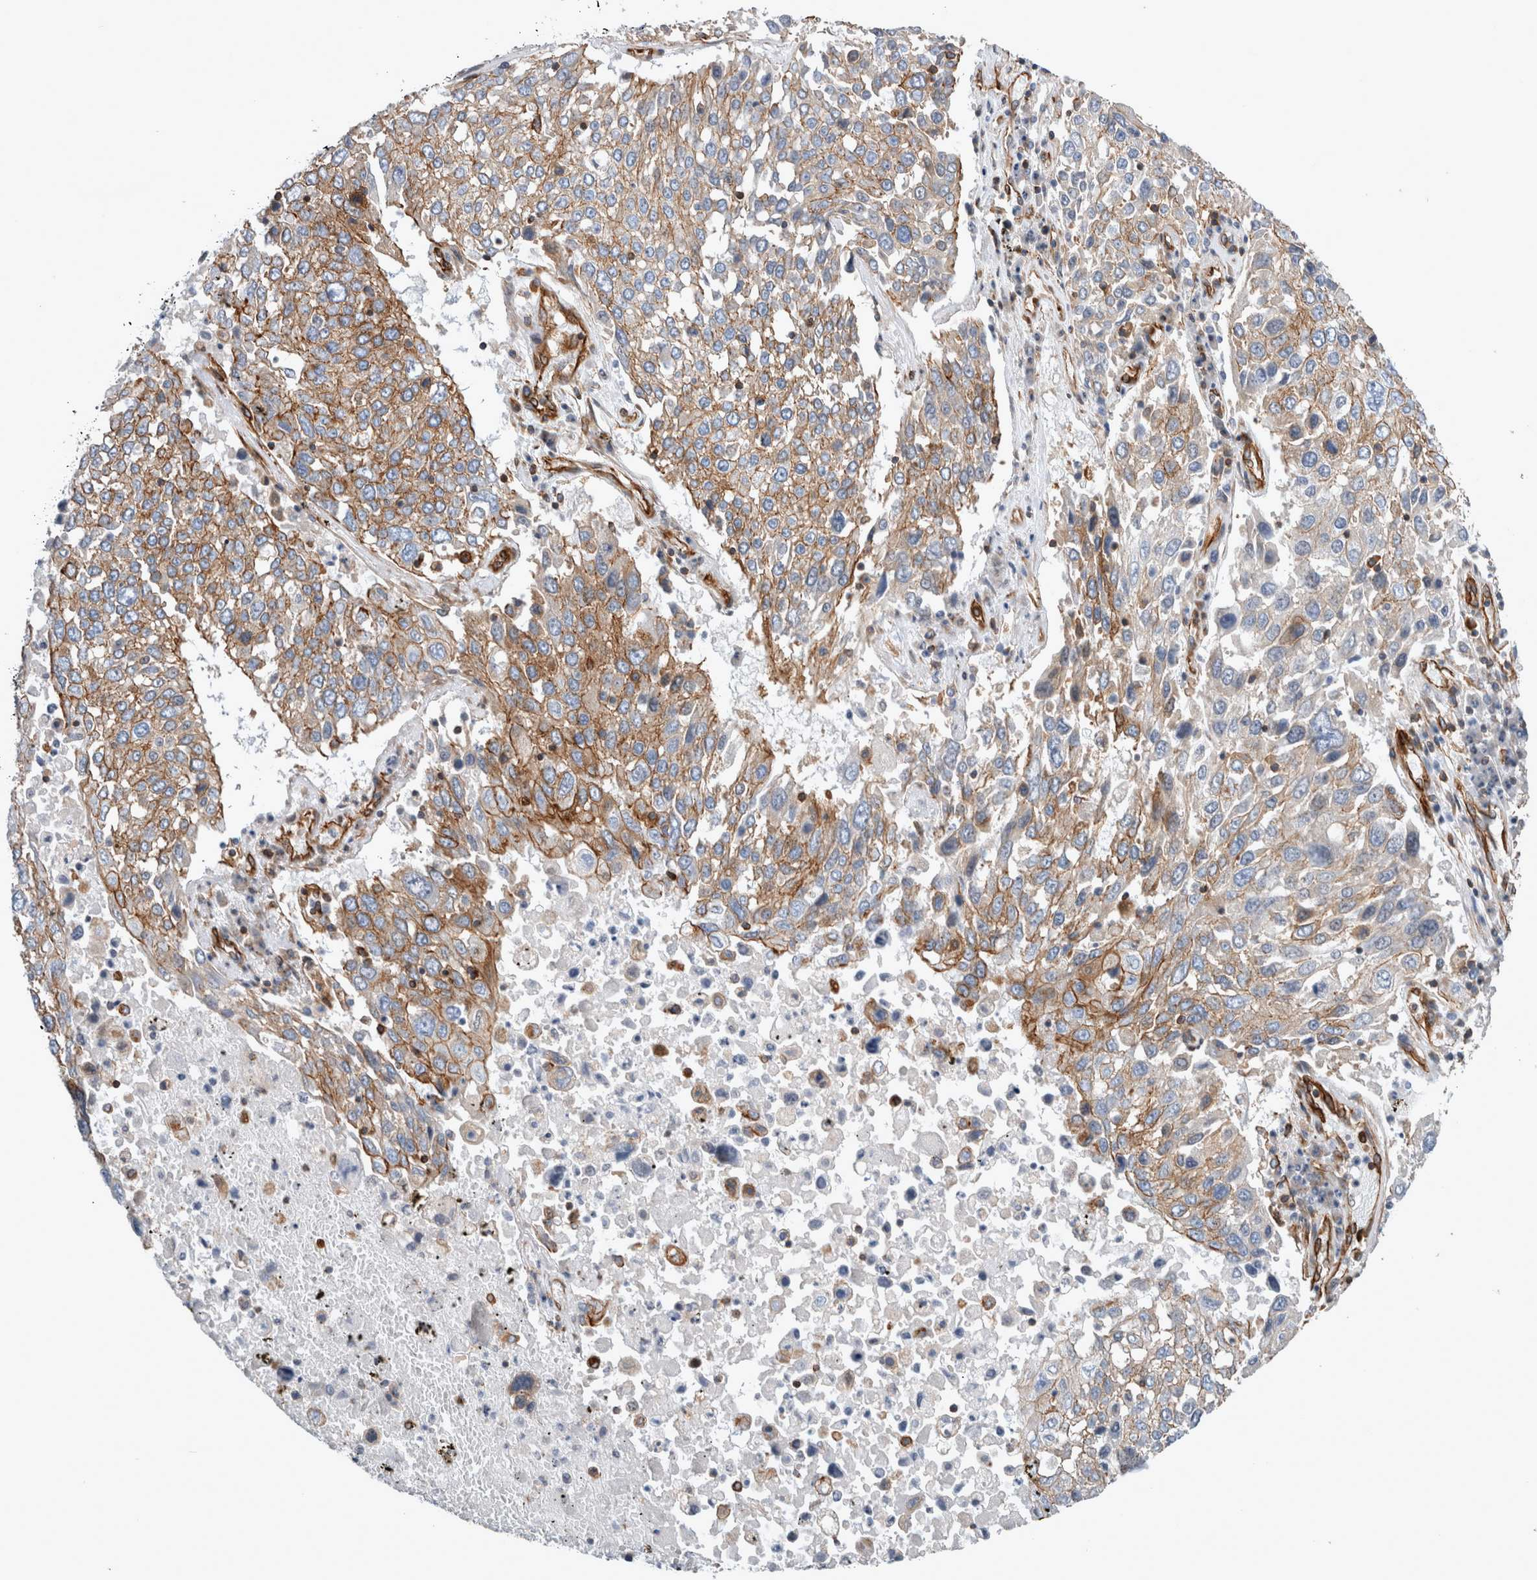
{"staining": {"intensity": "moderate", "quantity": ">75%", "location": "cytoplasmic/membranous"}, "tissue": "lung cancer", "cell_type": "Tumor cells", "image_type": "cancer", "snomed": [{"axis": "morphology", "description": "Squamous cell carcinoma, NOS"}, {"axis": "topography", "description": "Lung"}], "caption": "Moderate cytoplasmic/membranous protein expression is appreciated in approximately >75% of tumor cells in lung cancer. Using DAB (3,3'-diaminobenzidine) (brown) and hematoxylin (blue) stains, captured at high magnification using brightfield microscopy.", "gene": "PLEC", "patient": {"sex": "male", "age": 65}}